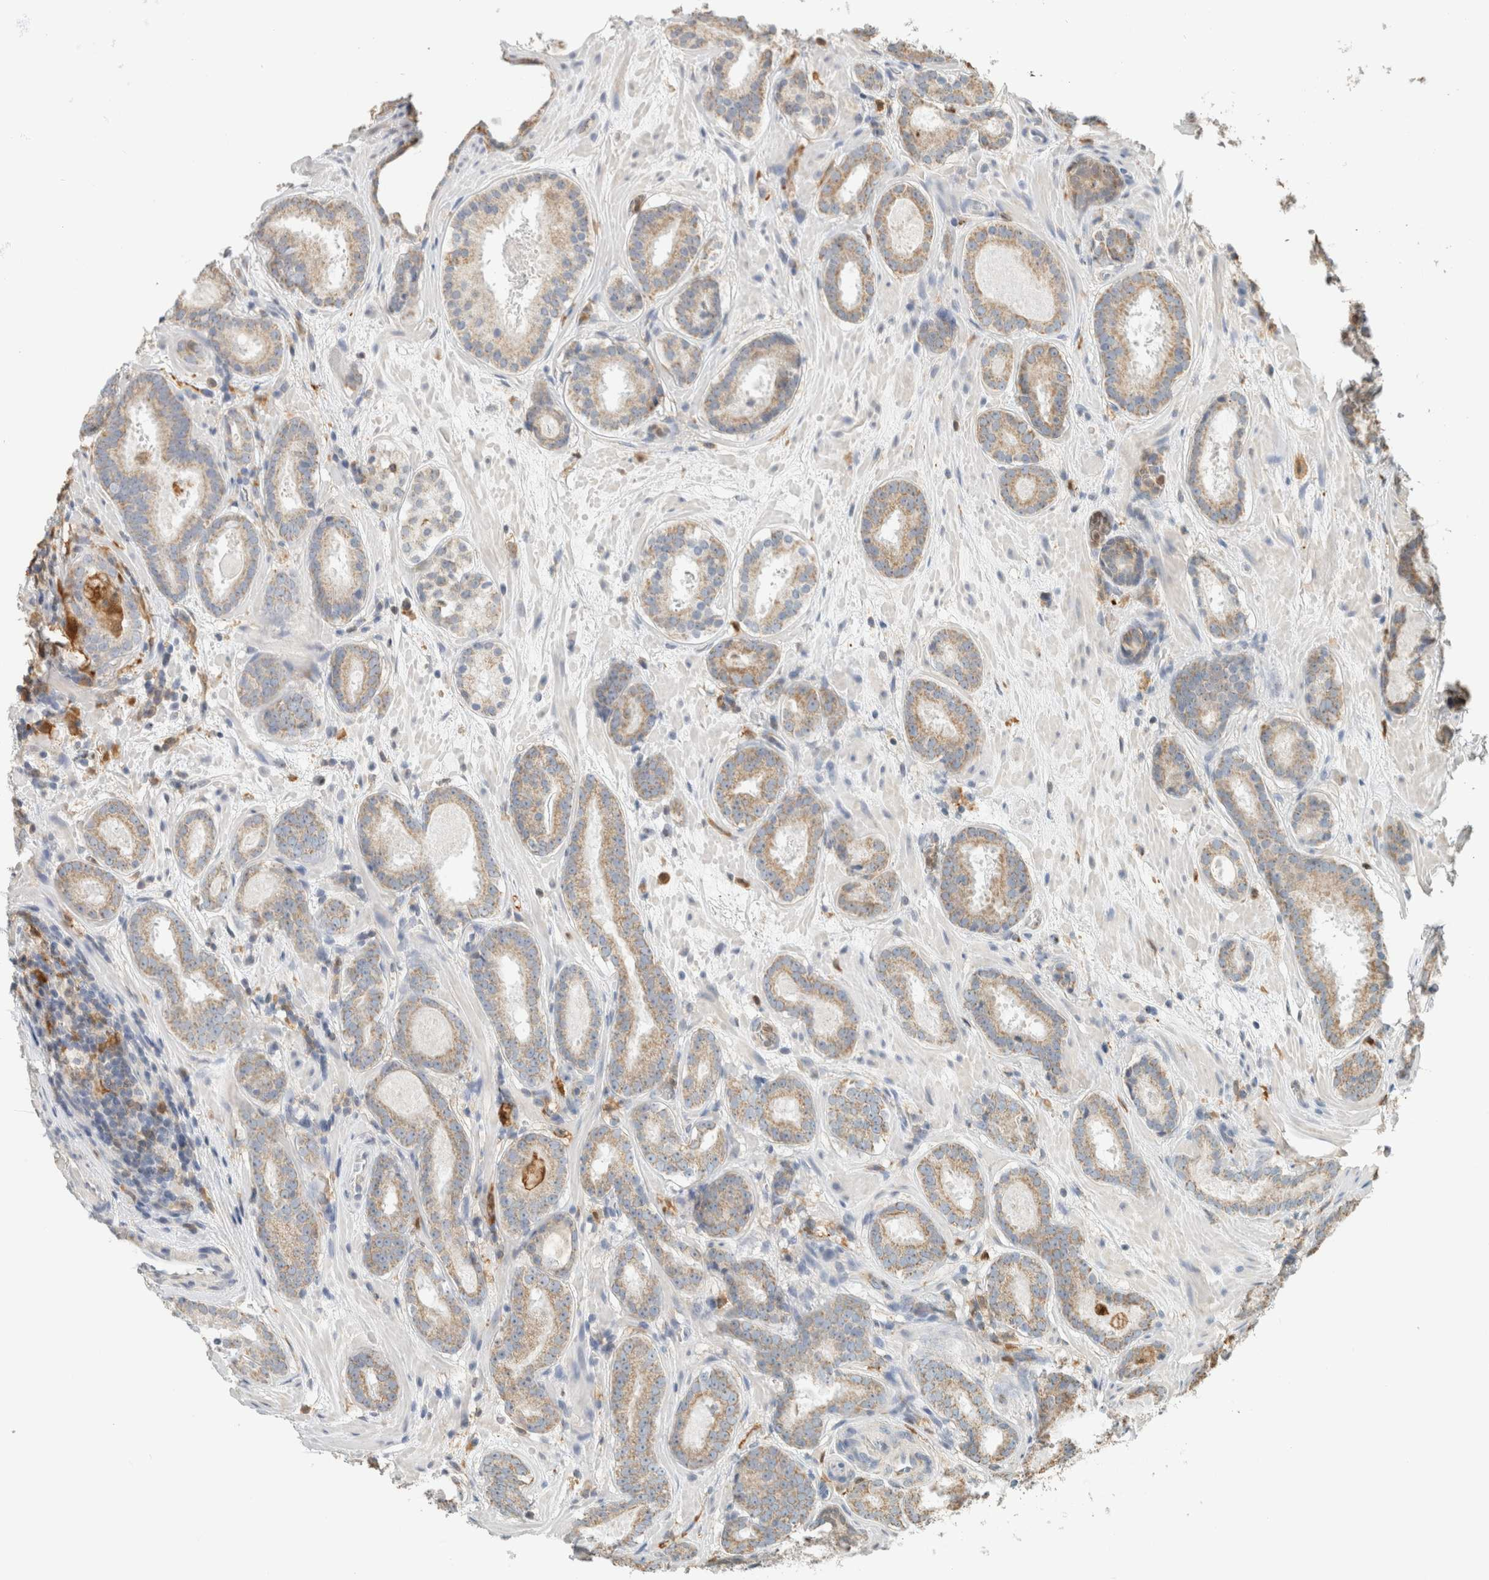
{"staining": {"intensity": "weak", "quantity": ">75%", "location": "cytoplasmic/membranous"}, "tissue": "prostate cancer", "cell_type": "Tumor cells", "image_type": "cancer", "snomed": [{"axis": "morphology", "description": "Adenocarcinoma, Low grade"}, {"axis": "topography", "description": "Prostate"}], "caption": "The image exhibits staining of prostate adenocarcinoma (low-grade), revealing weak cytoplasmic/membranous protein positivity (brown color) within tumor cells. The protein is shown in brown color, while the nuclei are stained blue.", "gene": "CAPG", "patient": {"sex": "male", "age": 69}}